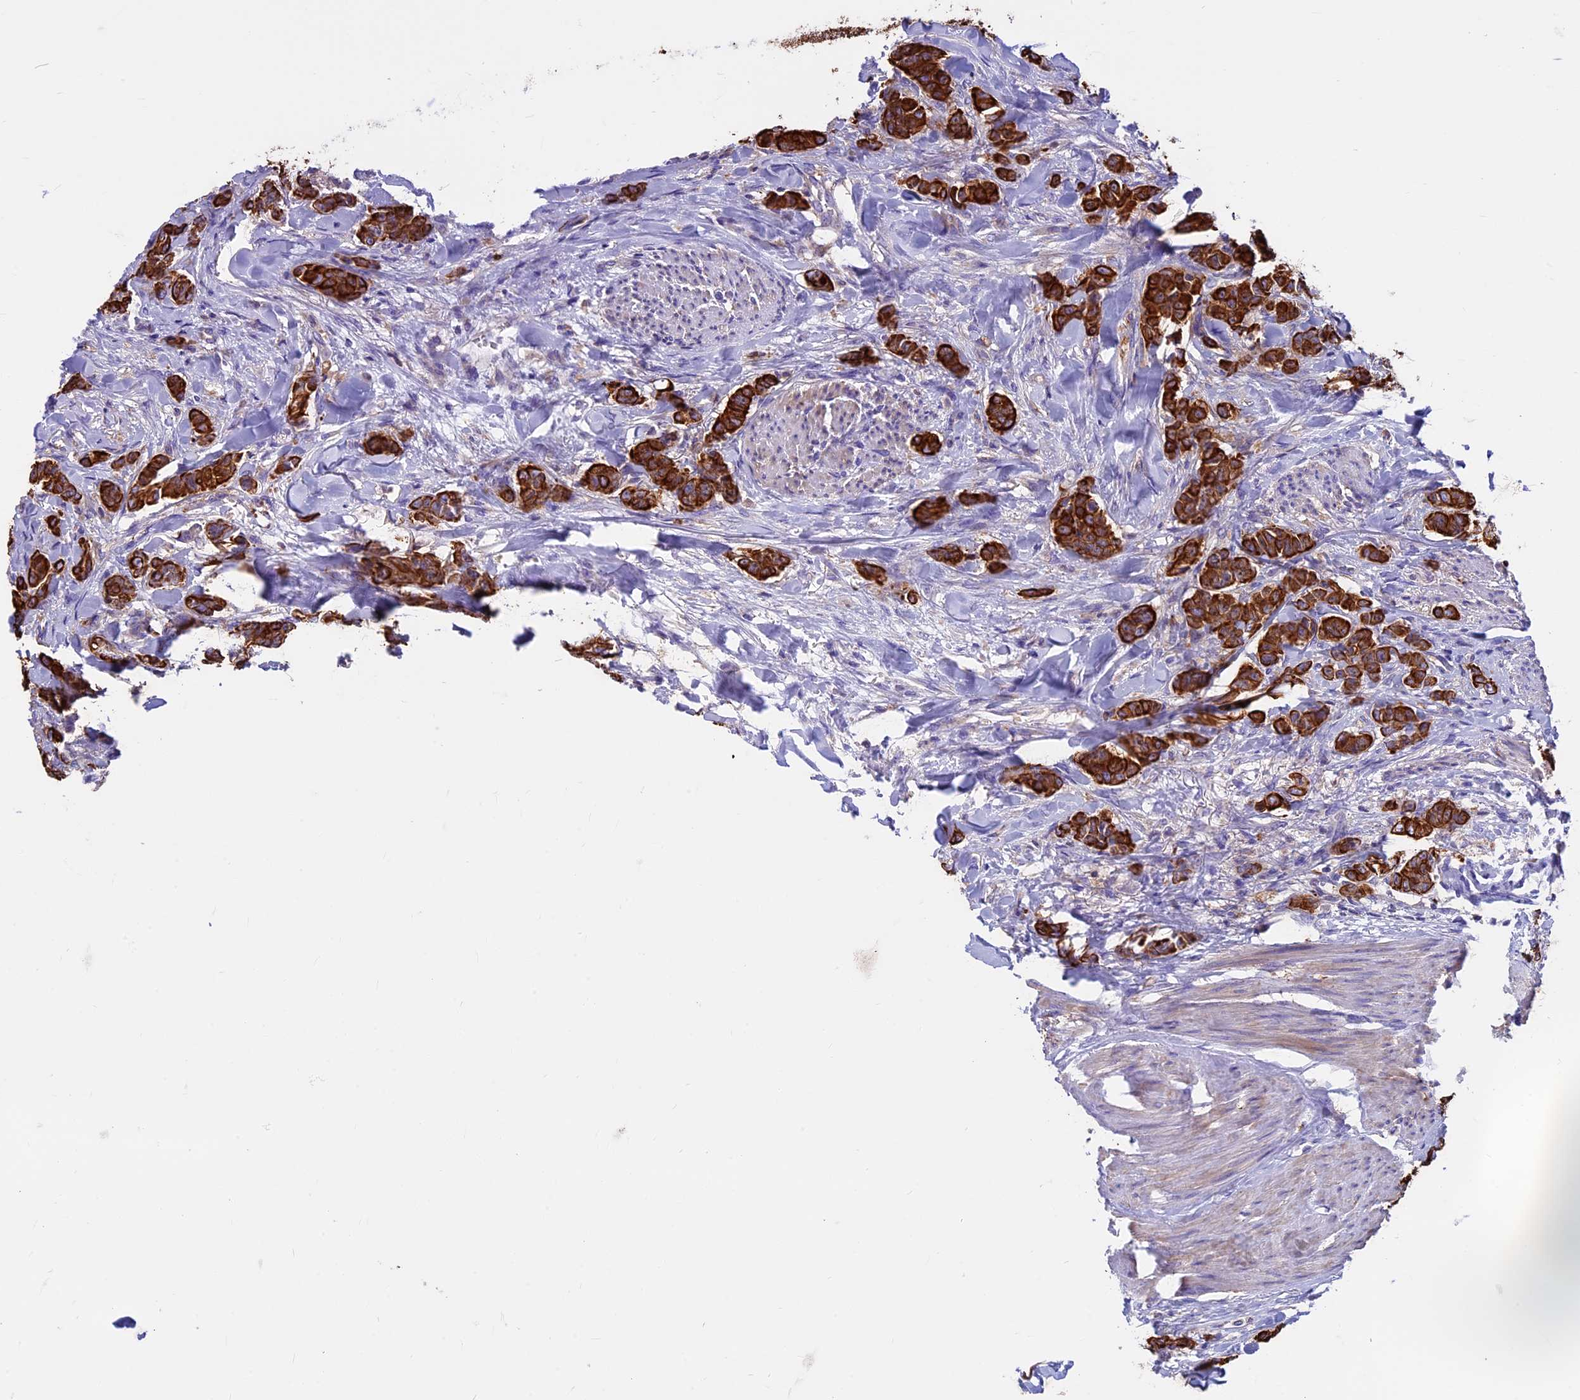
{"staining": {"intensity": "strong", "quantity": ">75%", "location": "cytoplasmic/membranous"}, "tissue": "breast cancer", "cell_type": "Tumor cells", "image_type": "cancer", "snomed": [{"axis": "morphology", "description": "Duct carcinoma"}, {"axis": "topography", "description": "Breast"}], "caption": "Protein expression analysis of human breast cancer reveals strong cytoplasmic/membranous expression in approximately >75% of tumor cells.", "gene": "CDAN1", "patient": {"sex": "female", "age": 40}}